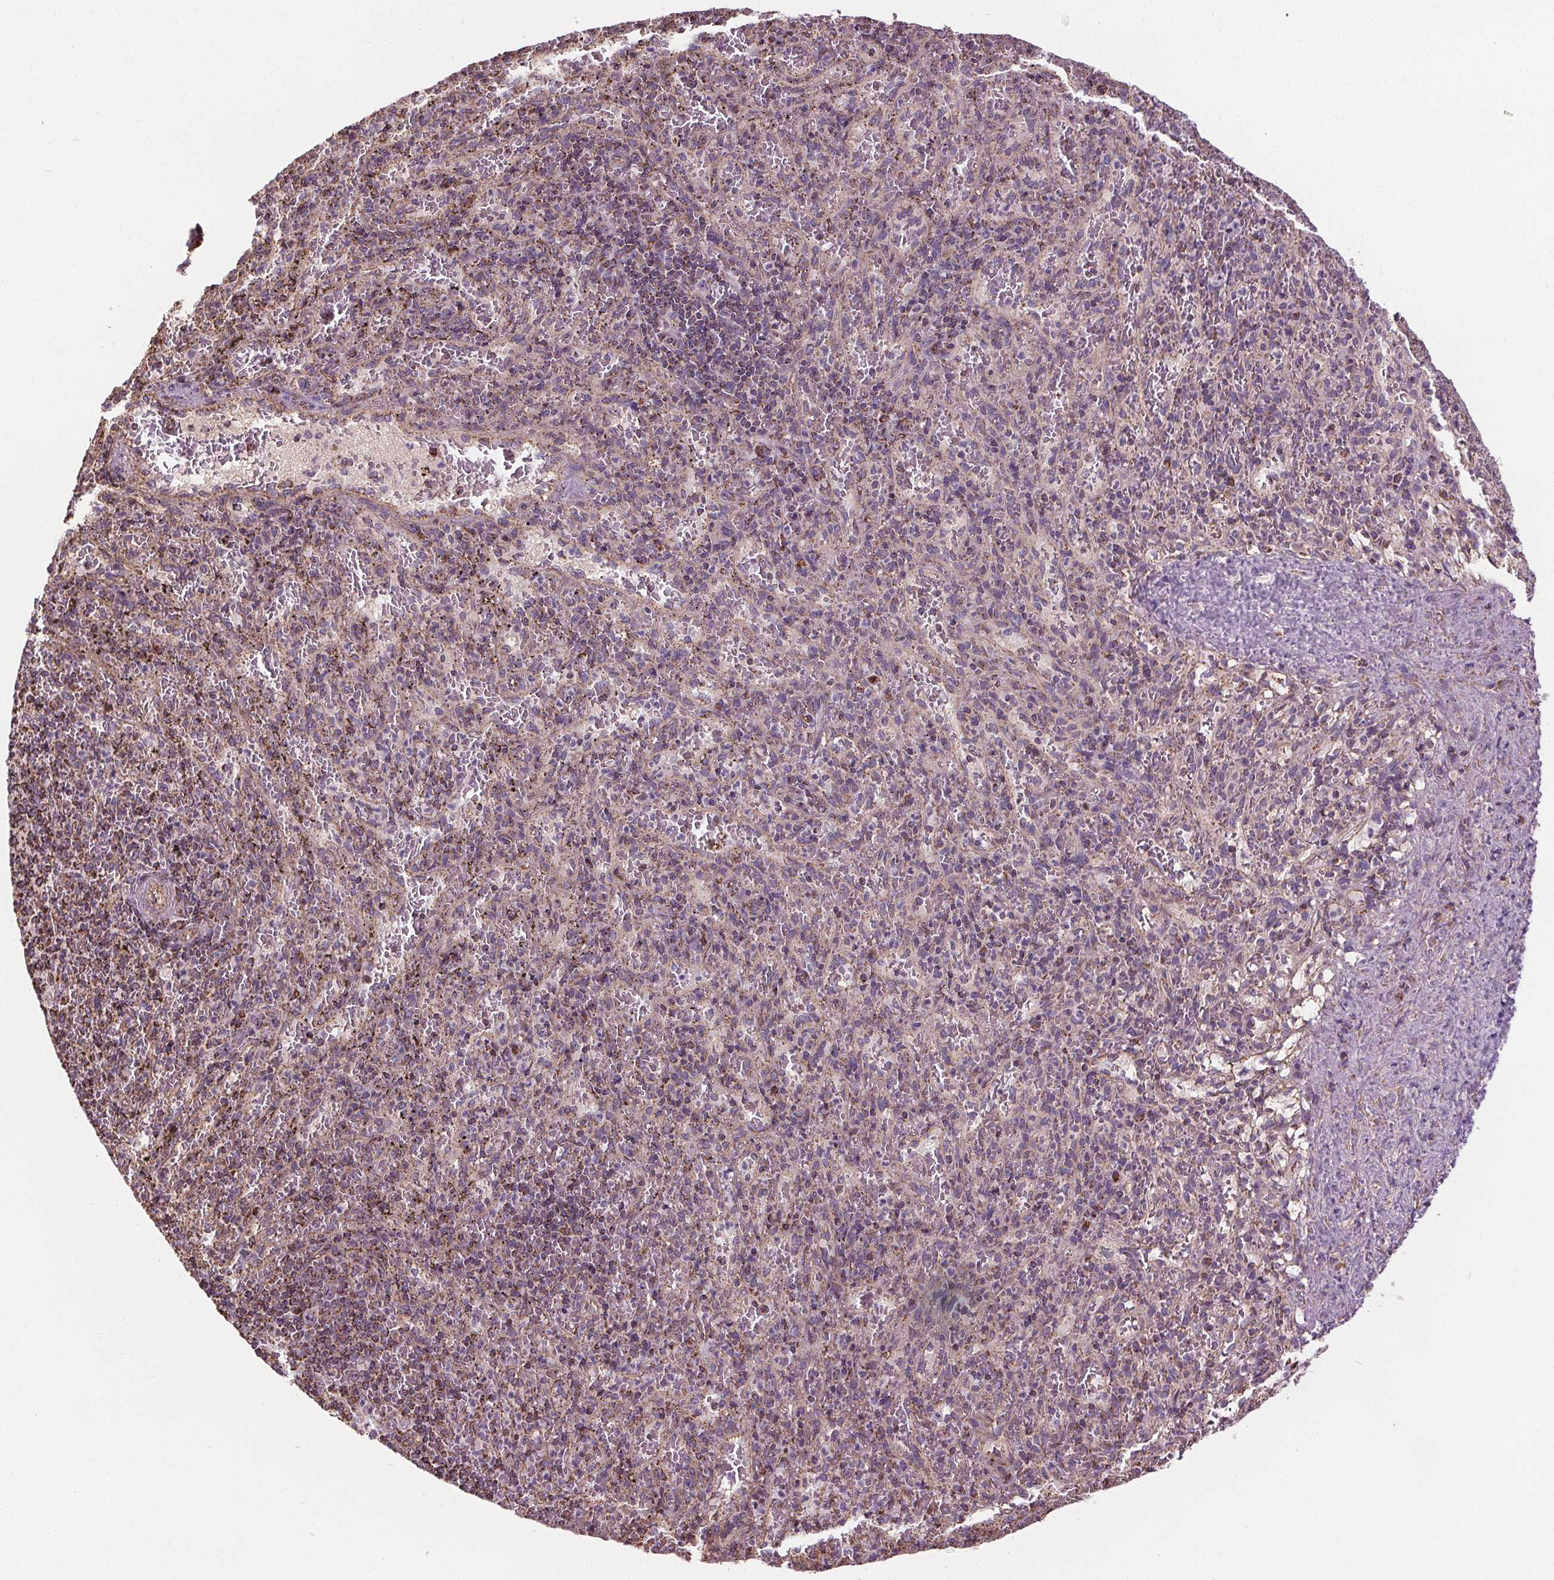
{"staining": {"intensity": "weak", "quantity": "<25%", "location": "cytoplasmic/membranous"}, "tissue": "spleen", "cell_type": "Cells in red pulp", "image_type": "normal", "snomed": [{"axis": "morphology", "description": "Normal tissue, NOS"}, {"axis": "topography", "description": "Spleen"}], "caption": "Immunohistochemical staining of unremarkable human spleen displays no significant positivity in cells in red pulp.", "gene": "ZNF548", "patient": {"sex": "male", "age": 57}}